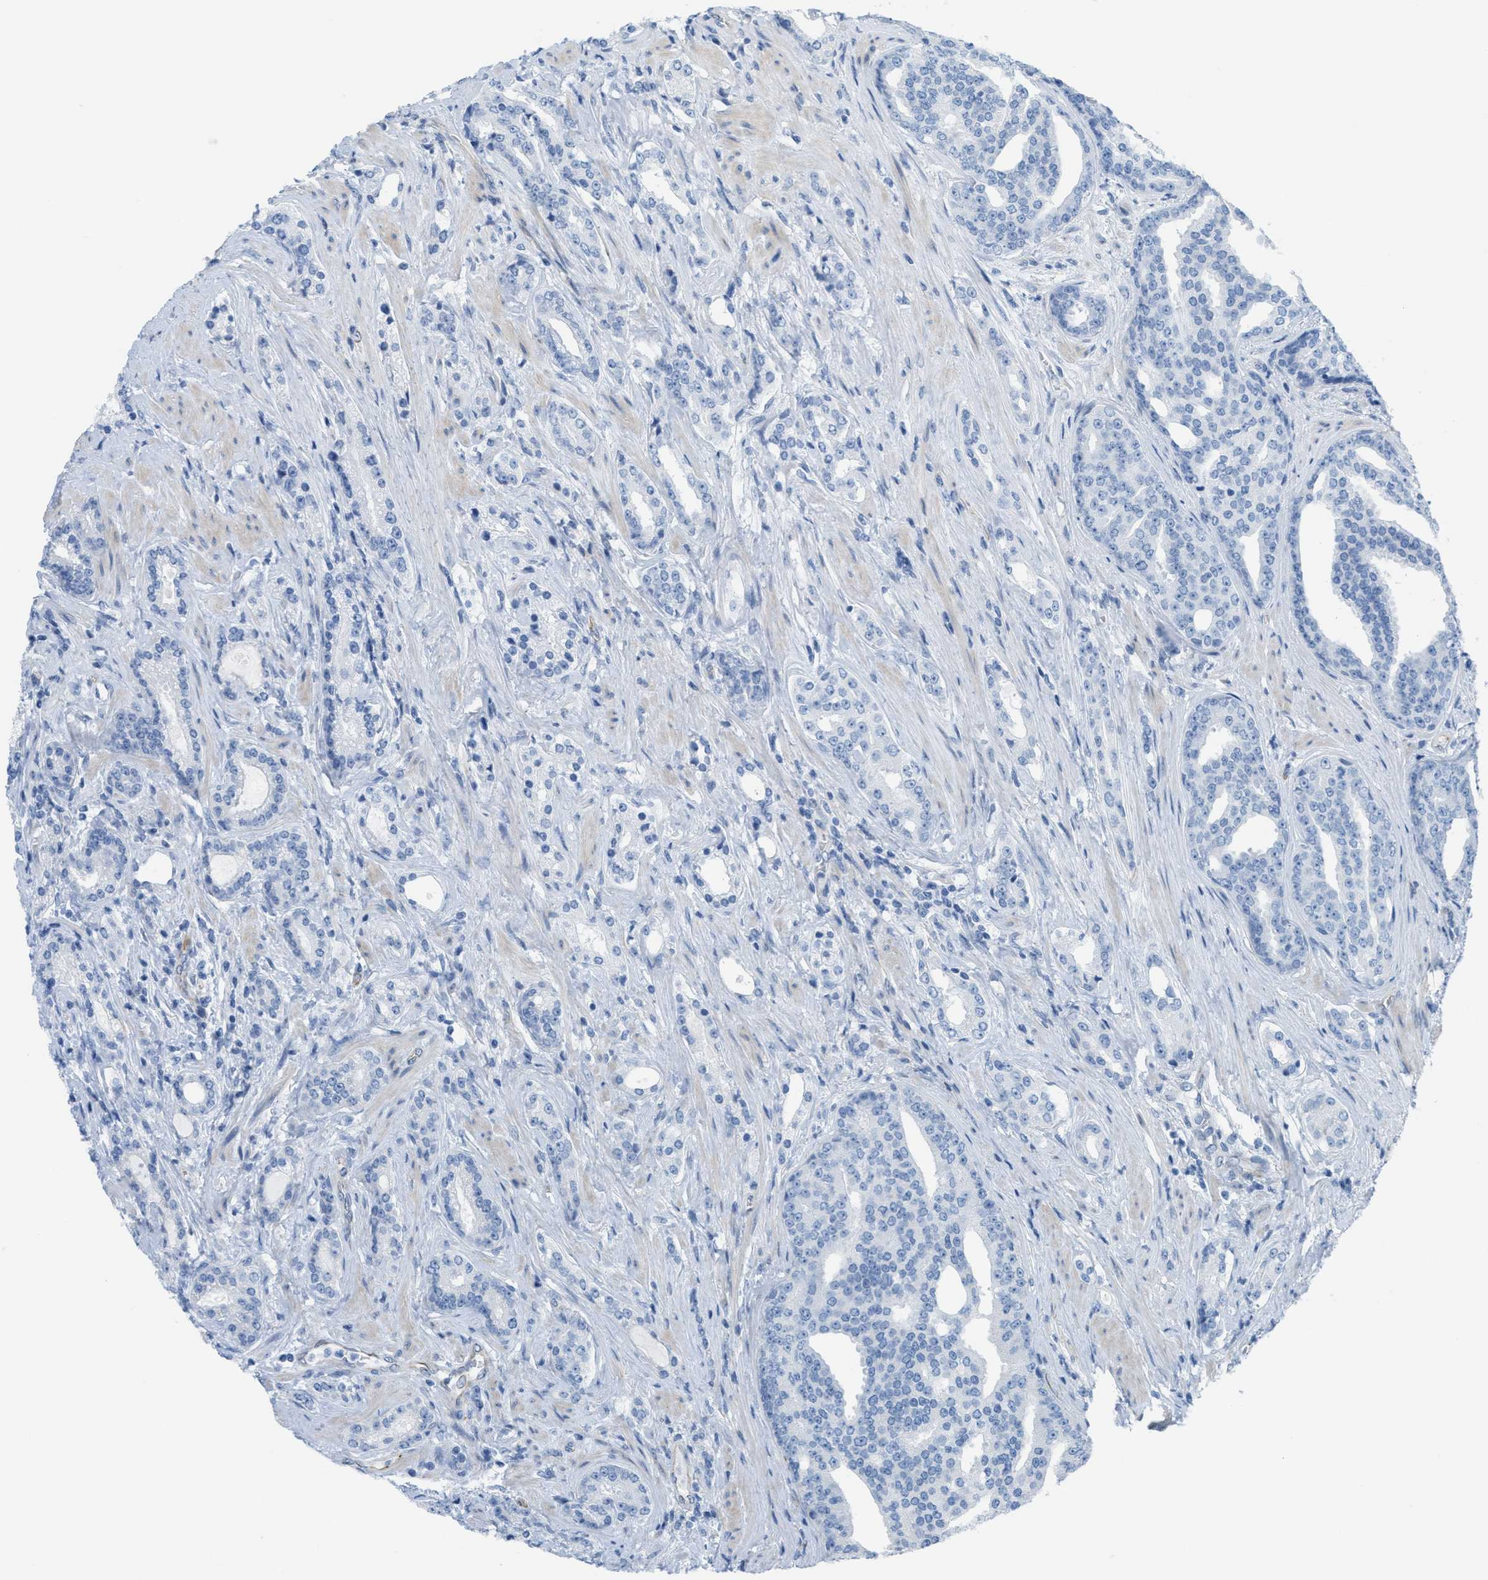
{"staining": {"intensity": "negative", "quantity": "none", "location": "none"}, "tissue": "prostate cancer", "cell_type": "Tumor cells", "image_type": "cancer", "snomed": [{"axis": "morphology", "description": "Adenocarcinoma, High grade"}, {"axis": "topography", "description": "Prostate"}], "caption": "Immunohistochemistry (IHC) of human adenocarcinoma (high-grade) (prostate) displays no staining in tumor cells. (IHC, brightfield microscopy, high magnification).", "gene": "SLC12A1", "patient": {"sex": "male", "age": 71}}